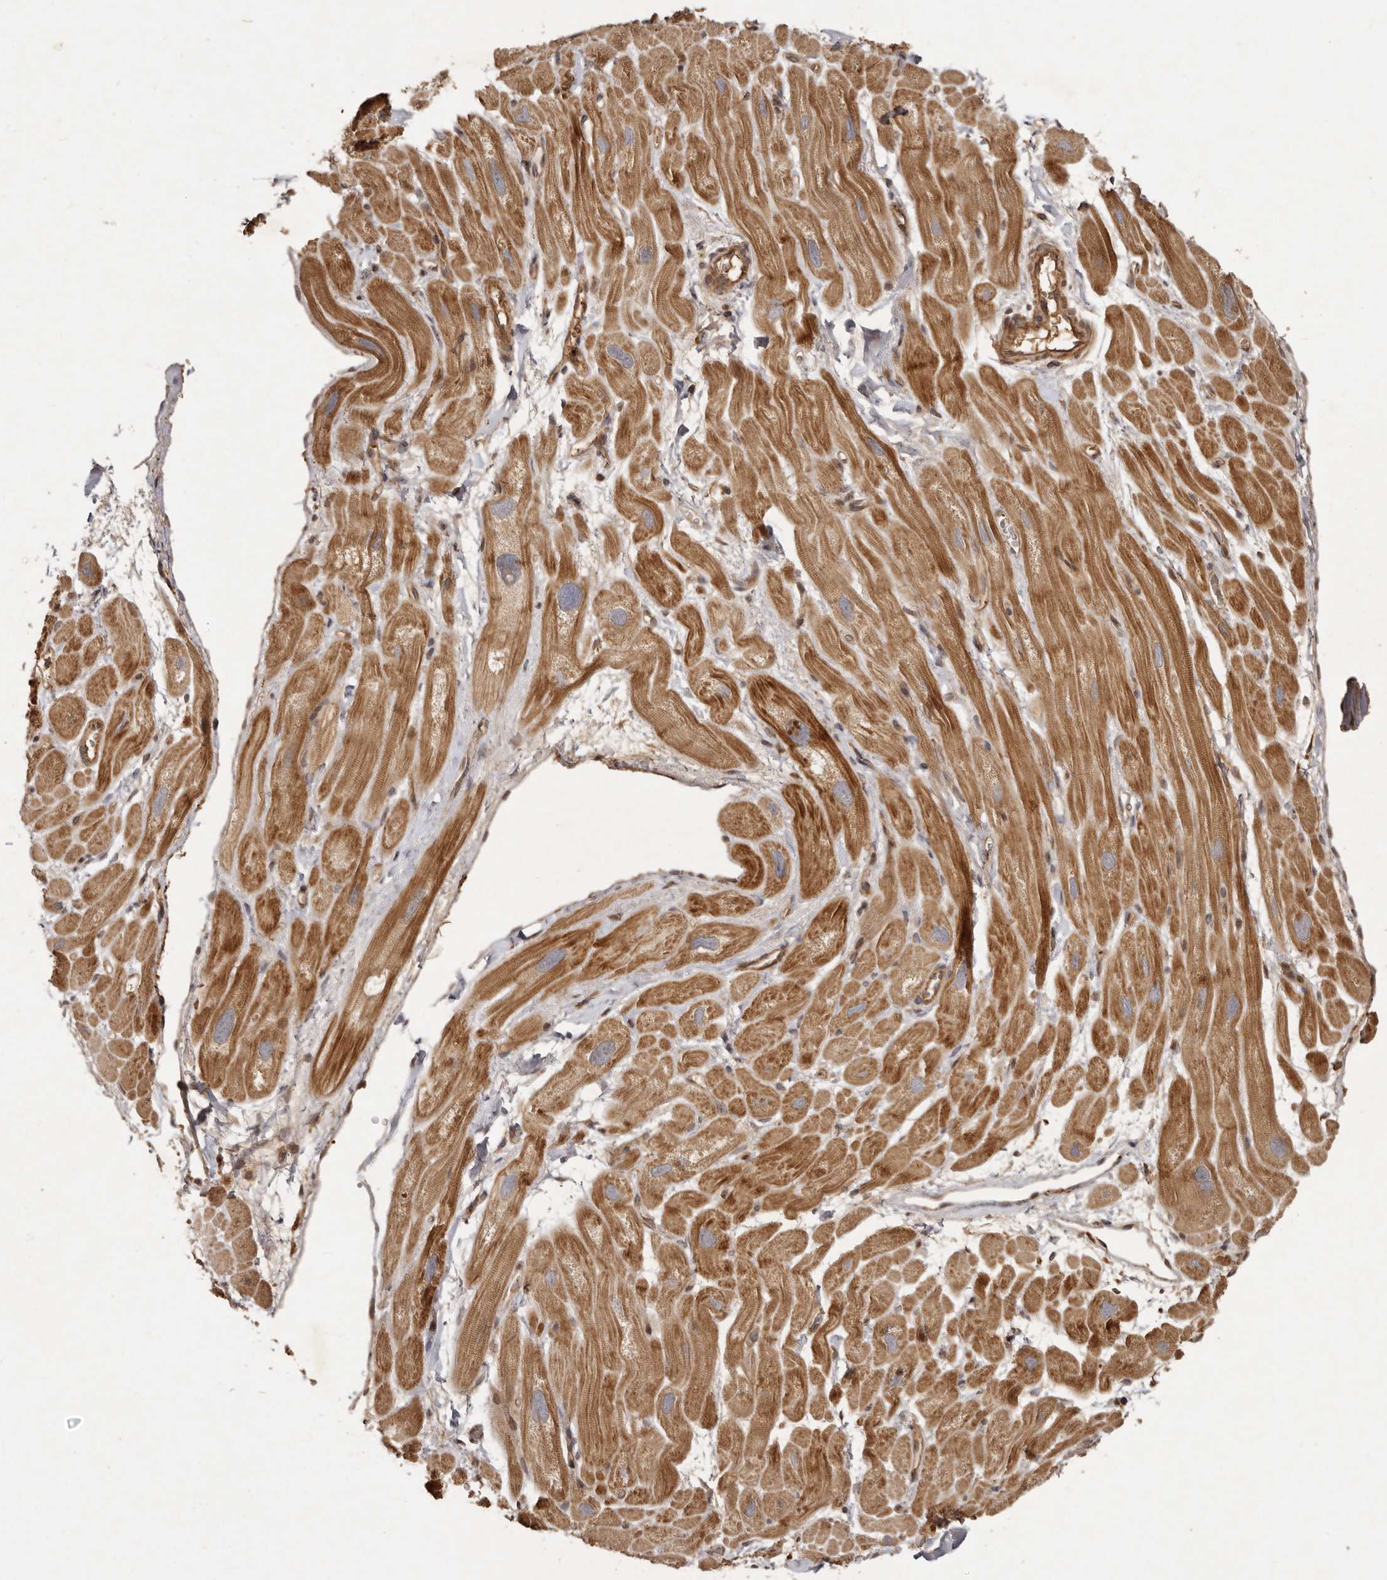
{"staining": {"intensity": "strong", "quantity": ">75%", "location": "cytoplasmic/membranous"}, "tissue": "heart muscle", "cell_type": "Cardiomyocytes", "image_type": "normal", "snomed": [{"axis": "morphology", "description": "Normal tissue, NOS"}, {"axis": "topography", "description": "Heart"}], "caption": "Immunohistochemistry image of normal human heart muscle stained for a protein (brown), which shows high levels of strong cytoplasmic/membranous positivity in approximately >75% of cardiomyocytes.", "gene": "SEMA3A", "patient": {"sex": "male", "age": 49}}